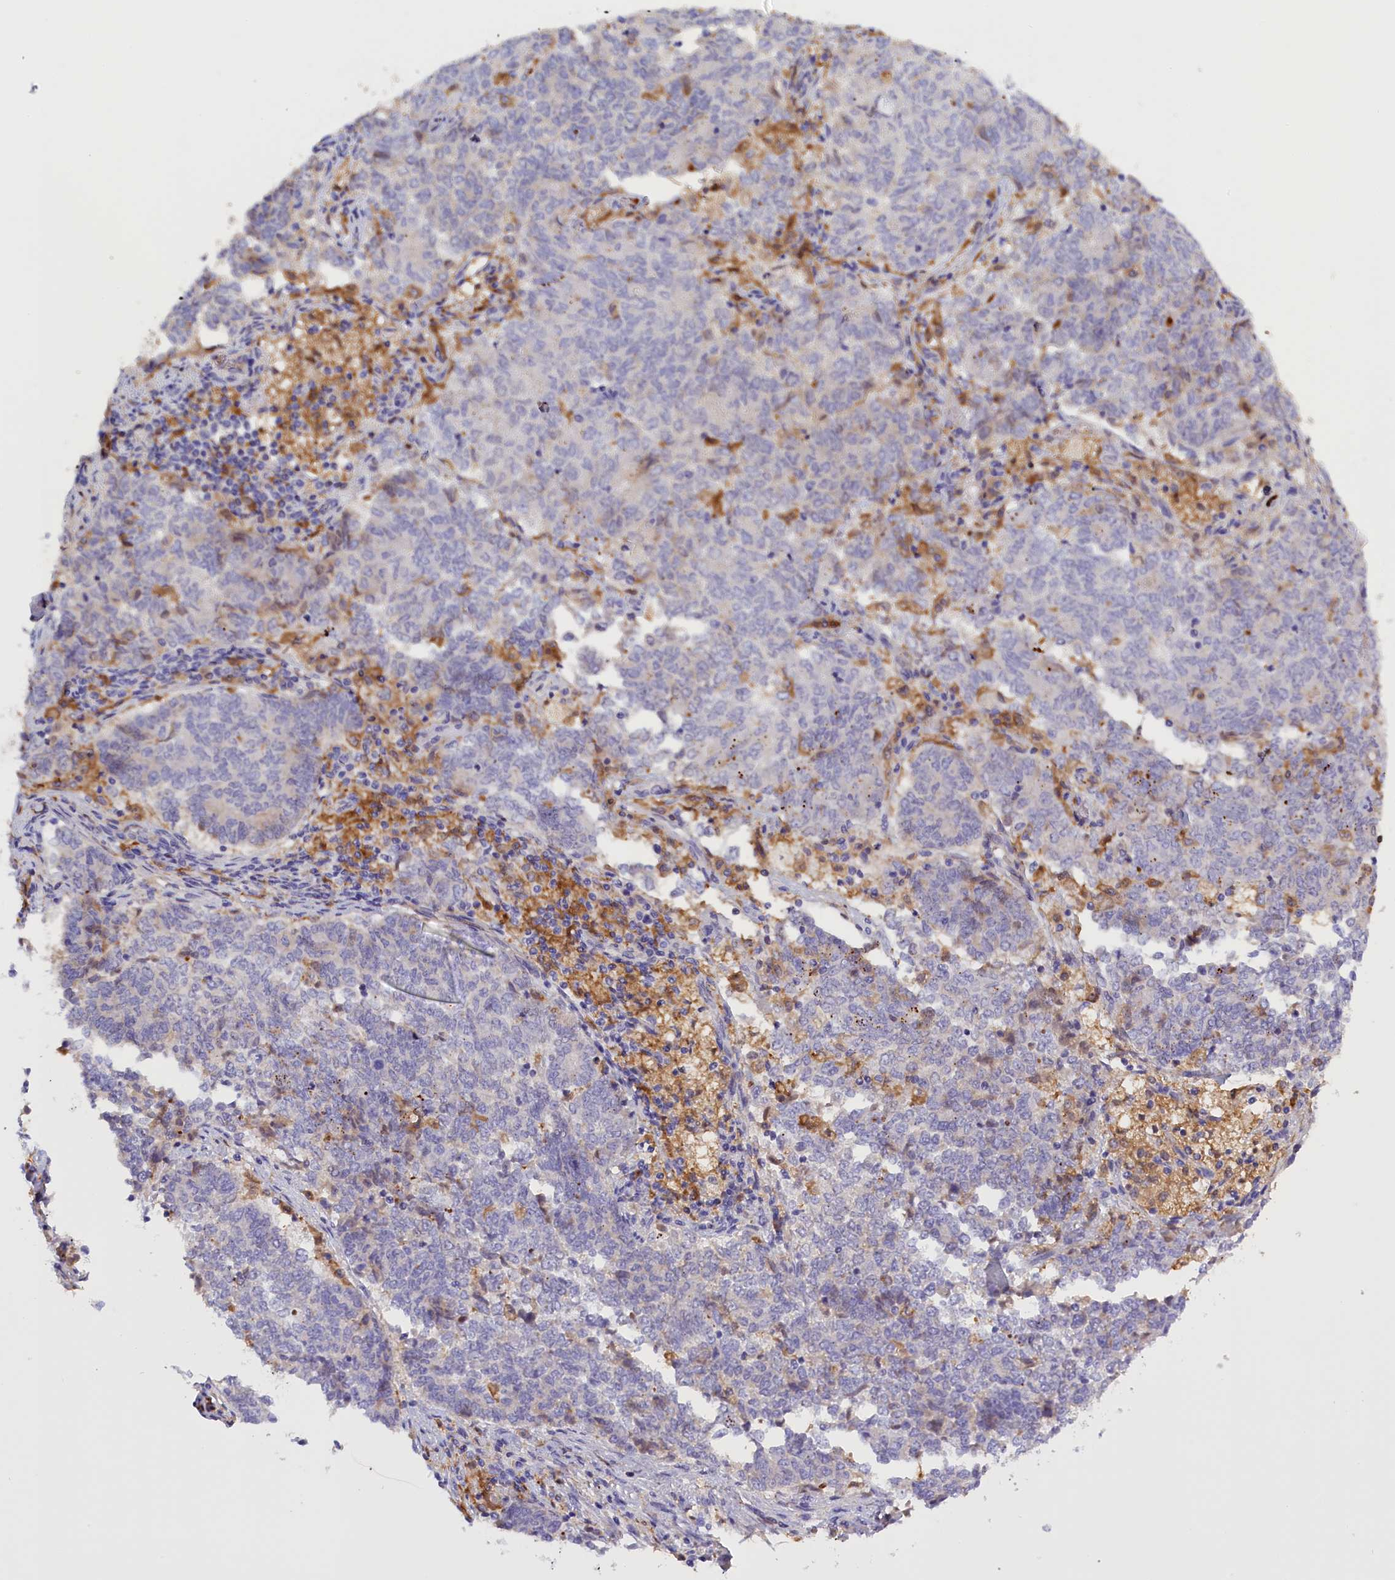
{"staining": {"intensity": "negative", "quantity": "none", "location": "none"}, "tissue": "endometrial cancer", "cell_type": "Tumor cells", "image_type": "cancer", "snomed": [{"axis": "morphology", "description": "Adenocarcinoma, NOS"}, {"axis": "topography", "description": "Endometrium"}], "caption": "DAB immunohistochemical staining of human endometrial cancer (adenocarcinoma) exhibits no significant positivity in tumor cells. (Brightfield microscopy of DAB (3,3'-diaminobenzidine) immunohistochemistry at high magnification).", "gene": "FAM149B1", "patient": {"sex": "female", "age": 80}}